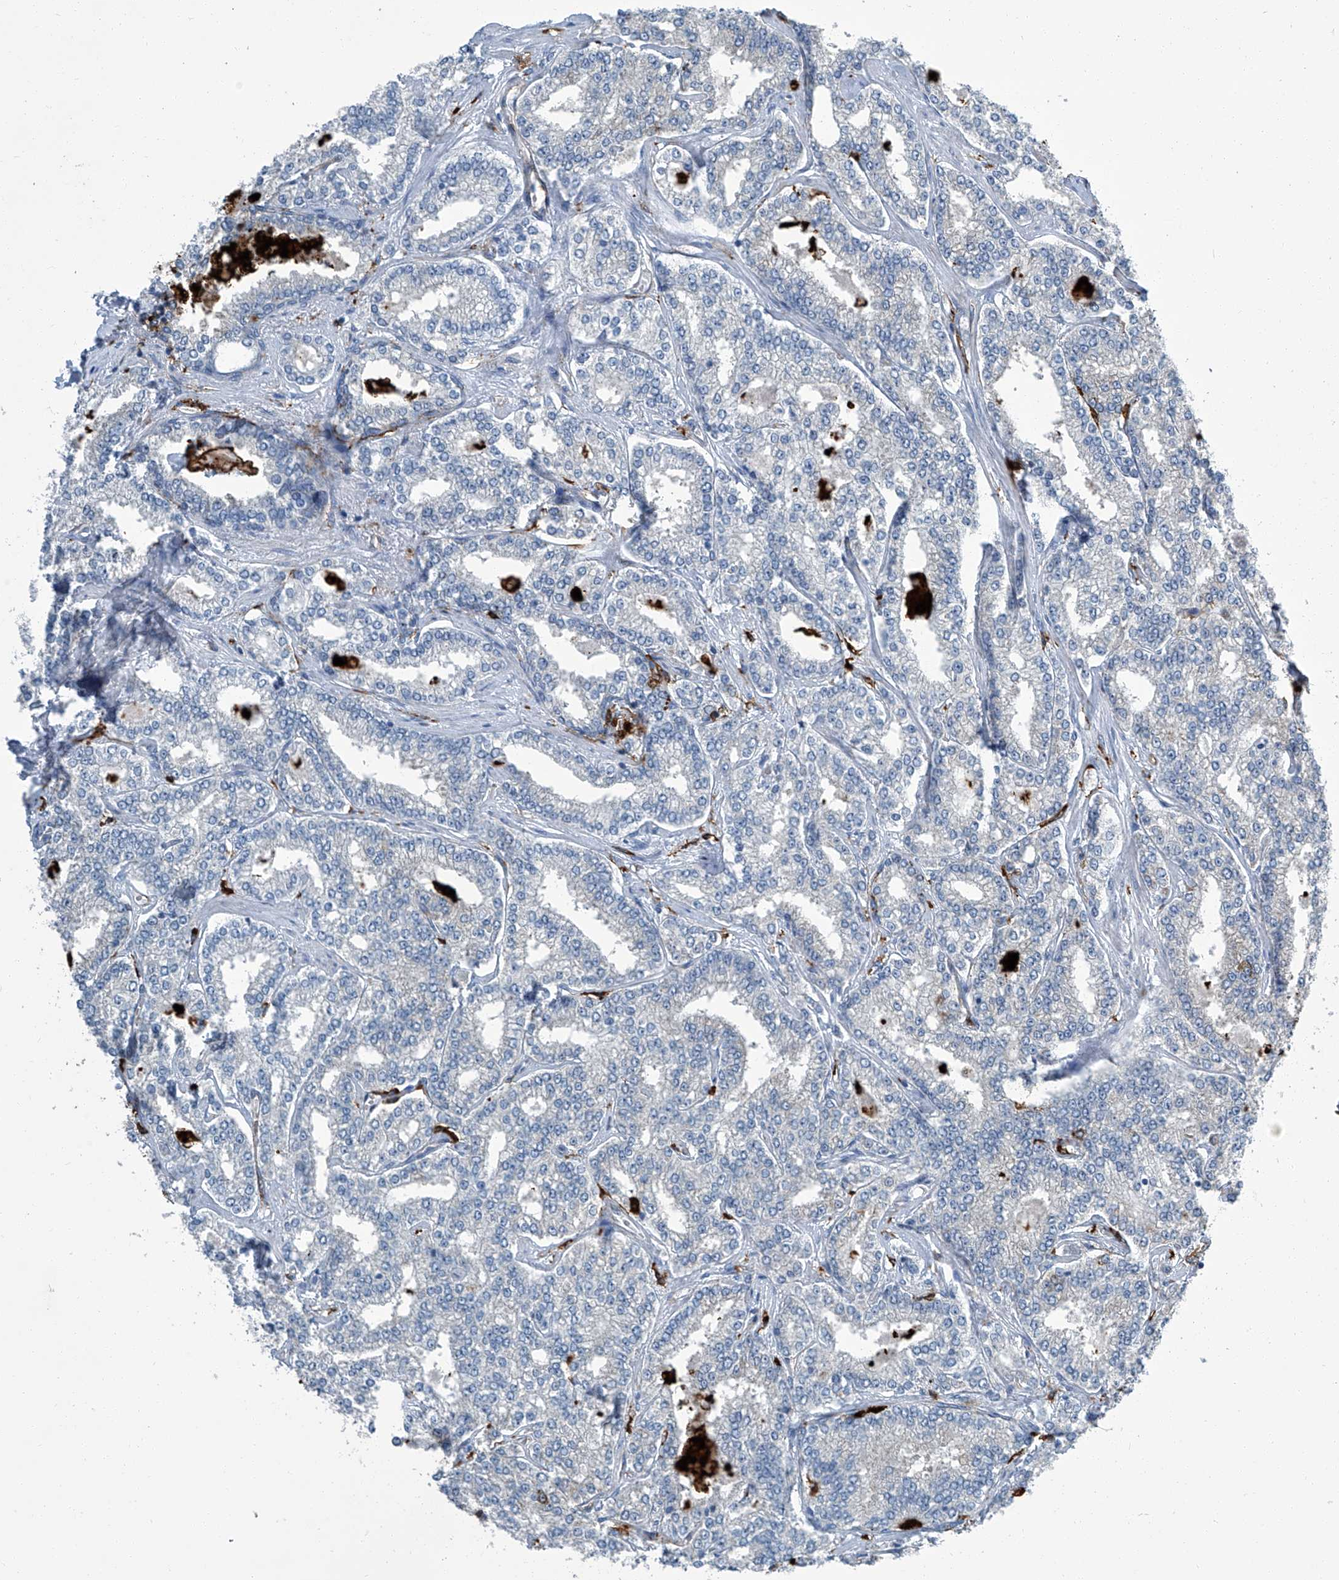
{"staining": {"intensity": "negative", "quantity": "none", "location": "none"}, "tissue": "prostate cancer", "cell_type": "Tumor cells", "image_type": "cancer", "snomed": [{"axis": "morphology", "description": "Normal tissue, NOS"}, {"axis": "morphology", "description": "Adenocarcinoma, High grade"}, {"axis": "topography", "description": "Prostate"}], "caption": "Tumor cells show no significant protein expression in adenocarcinoma (high-grade) (prostate). (DAB immunohistochemistry, high magnification).", "gene": "FAM167A", "patient": {"sex": "male", "age": 83}}